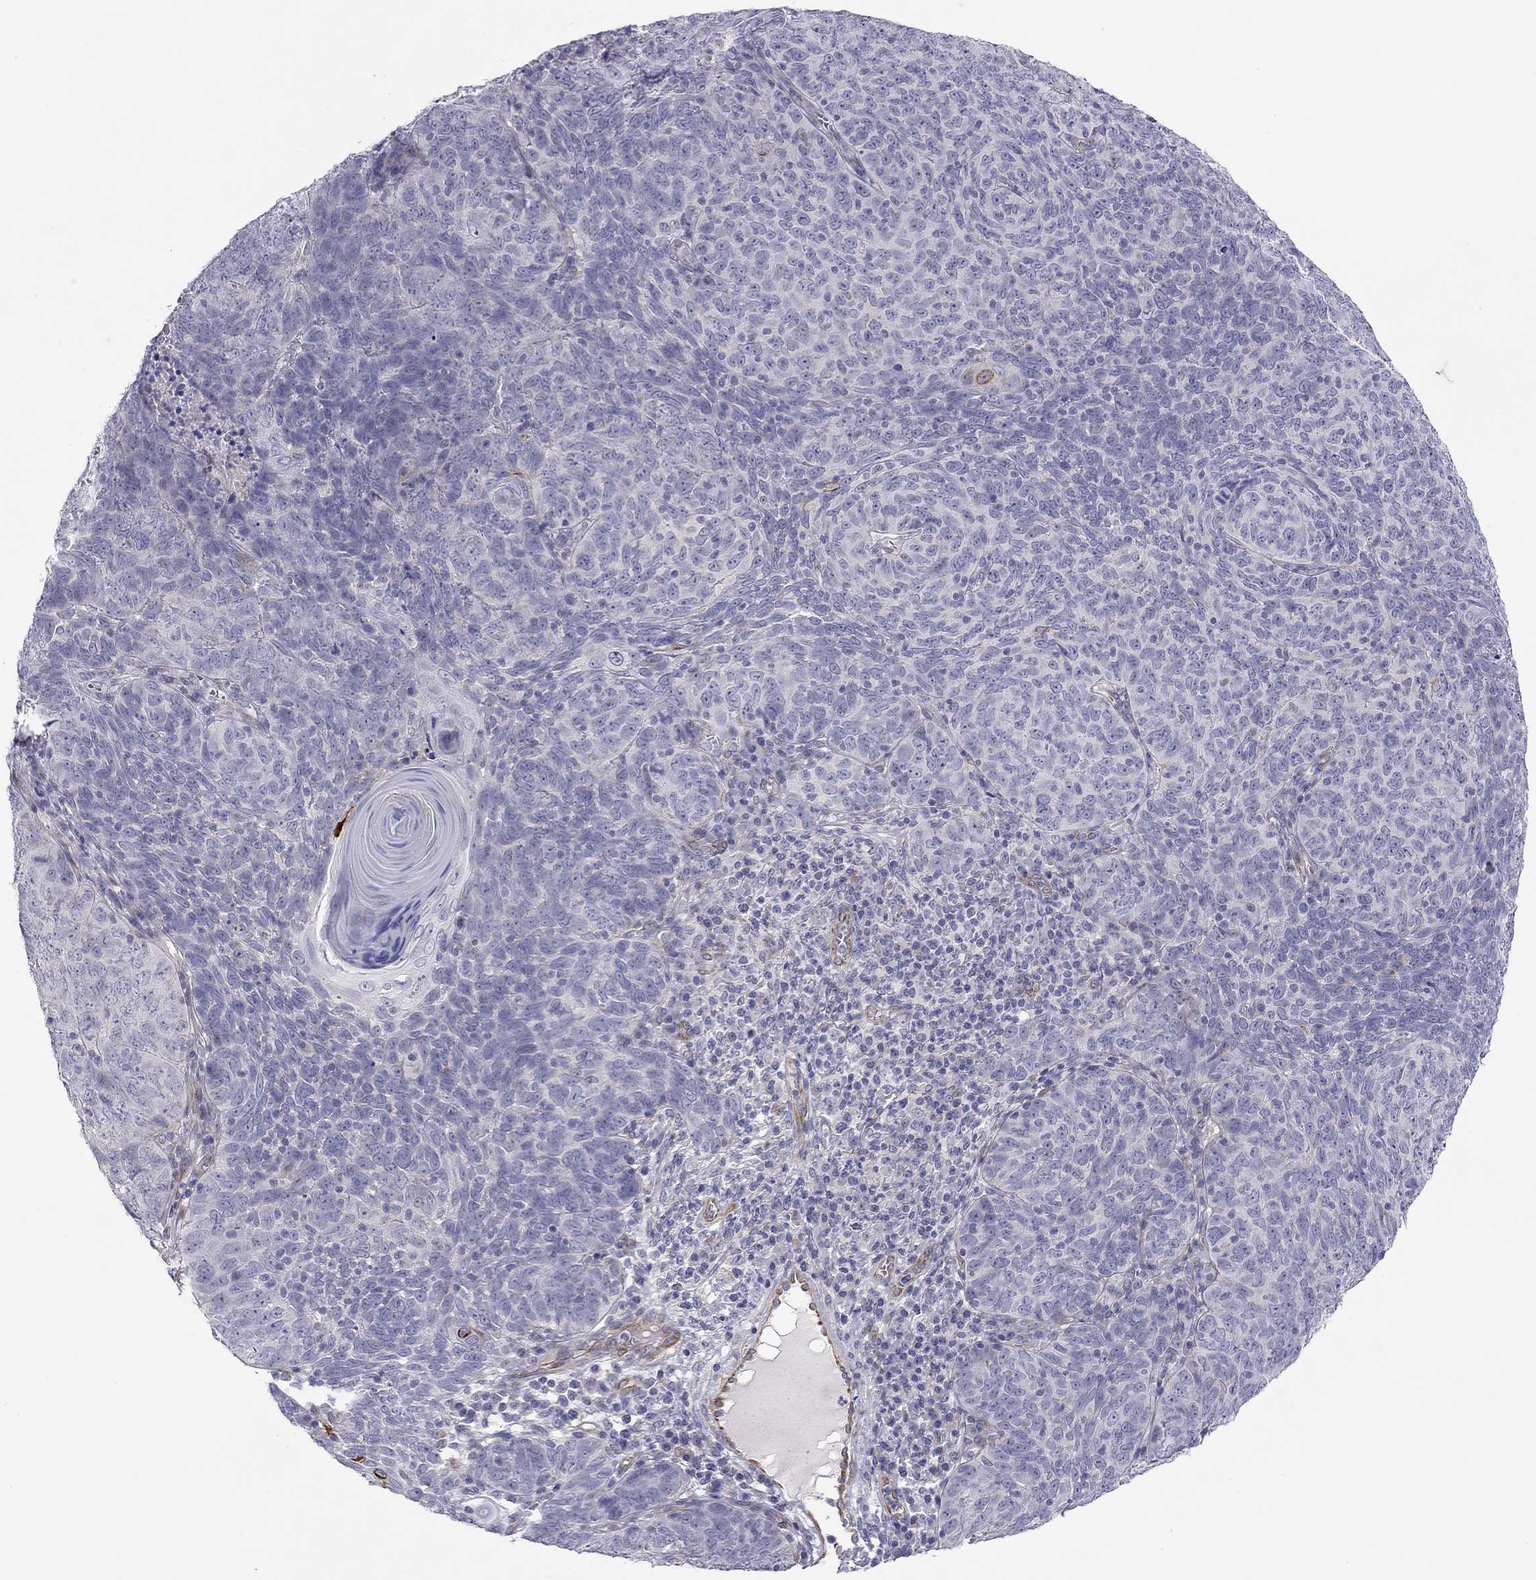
{"staining": {"intensity": "negative", "quantity": "none", "location": "none"}, "tissue": "skin cancer", "cell_type": "Tumor cells", "image_type": "cancer", "snomed": [{"axis": "morphology", "description": "Squamous cell carcinoma, NOS"}, {"axis": "topography", "description": "Skin"}, {"axis": "topography", "description": "Anal"}], "caption": "IHC photomicrograph of neoplastic tissue: human skin cancer stained with DAB (3,3'-diaminobenzidine) demonstrates no significant protein staining in tumor cells. (DAB (3,3'-diaminobenzidine) immunohistochemistry visualized using brightfield microscopy, high magnification).", "gene": "RTL1", "patient": {"sex": "female", "age": 51}}